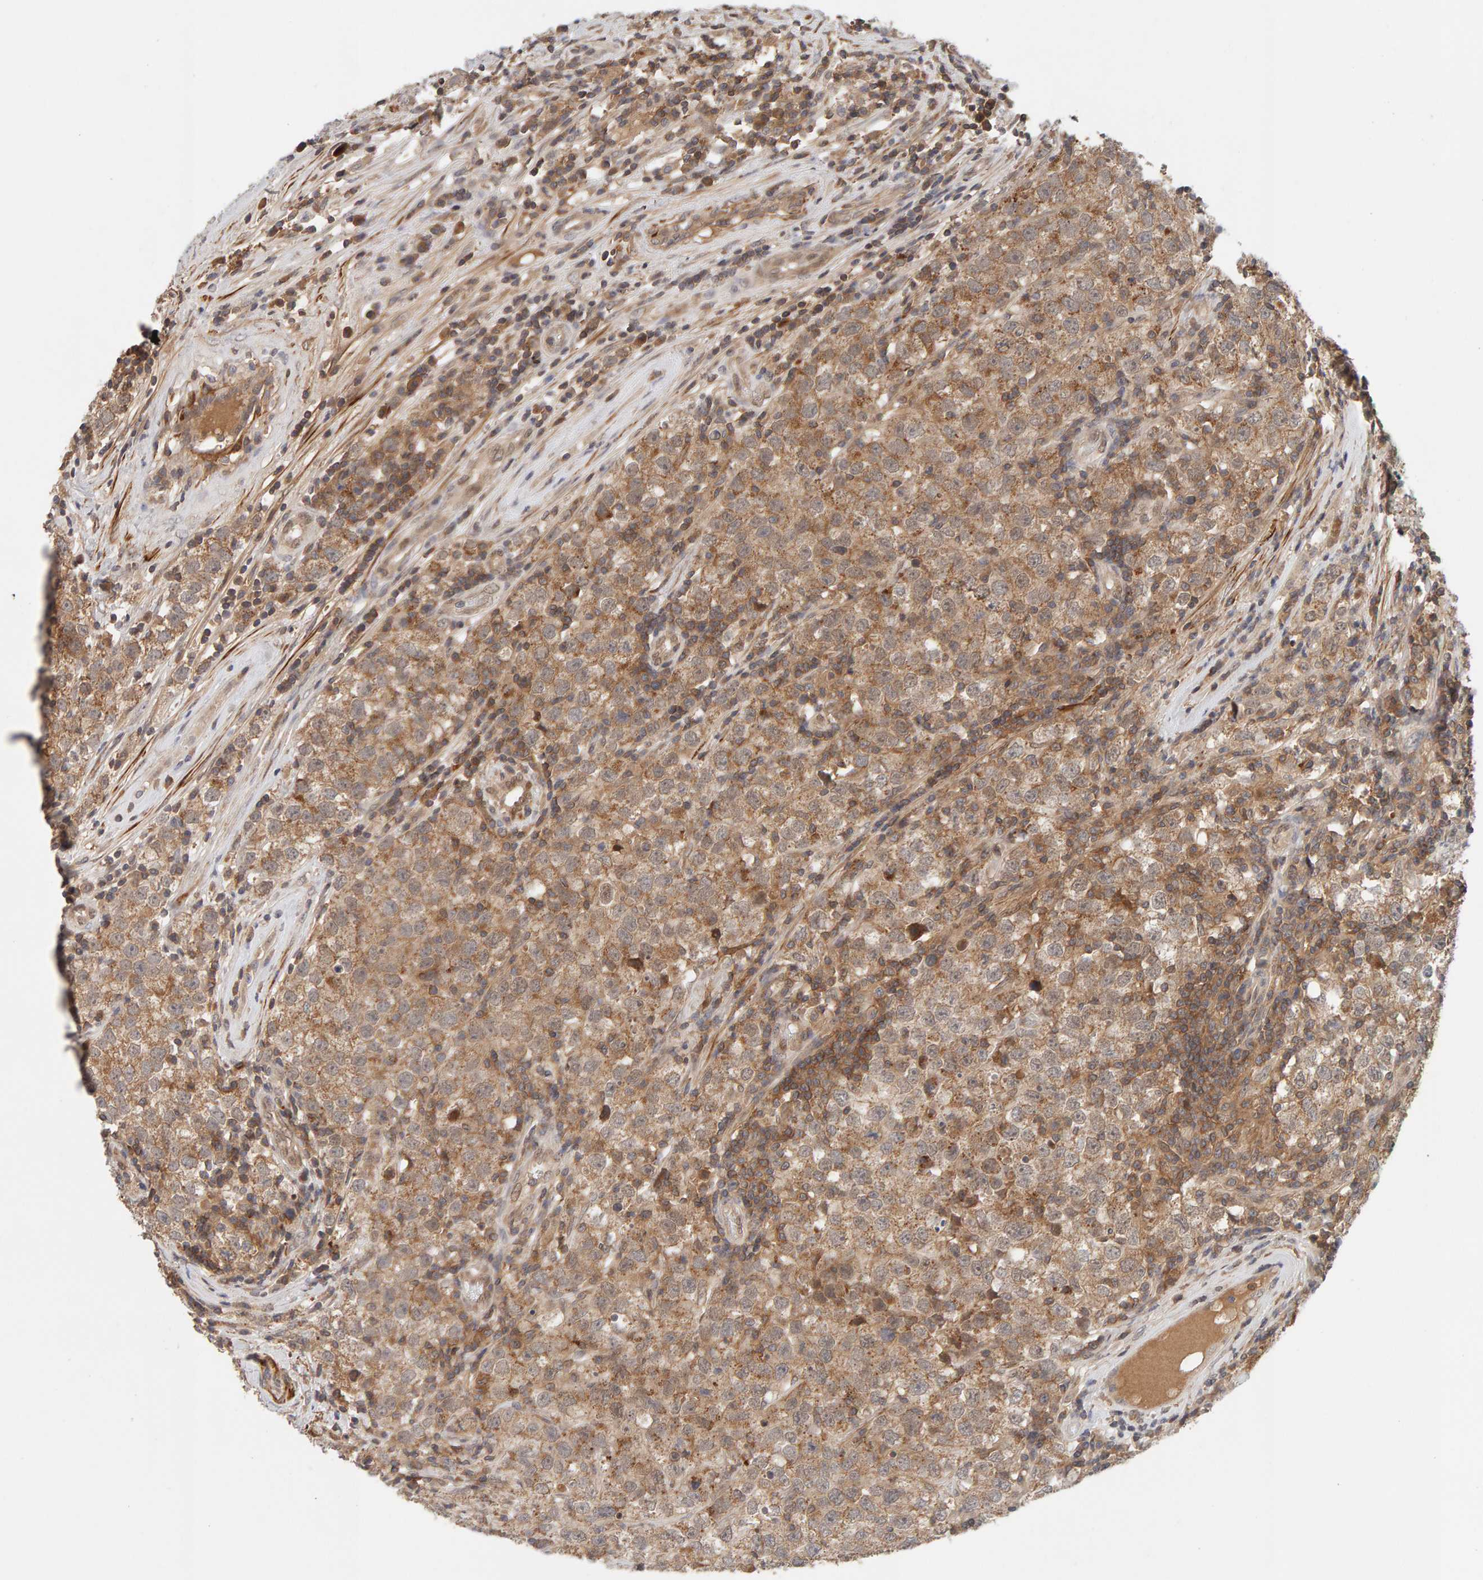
{"staining": {"intensity": "moderate", "quantity": "25%-75%", "location": "cytoplasmic/membranous"}, "tissue": "testis cancer", "cell_type": "Tumor cells", "image_type": "cancer", "snomed": [{"axis": "morphology", "description": "Seminoma, NOS"}, {"axis": "morphology", "description": "Carcinoma, Embryonal, NOS"}, {"axis": "topography", "description": "Testis"}], "caption": "Tumor cells display medium levels of moderate cytoplasmic/membranous expression in approximately 25%-75% of cells in human embryonal carcinoma (testis).", "gene": "NUDCD1", "patient": {"sex": "male", "age": 28}}